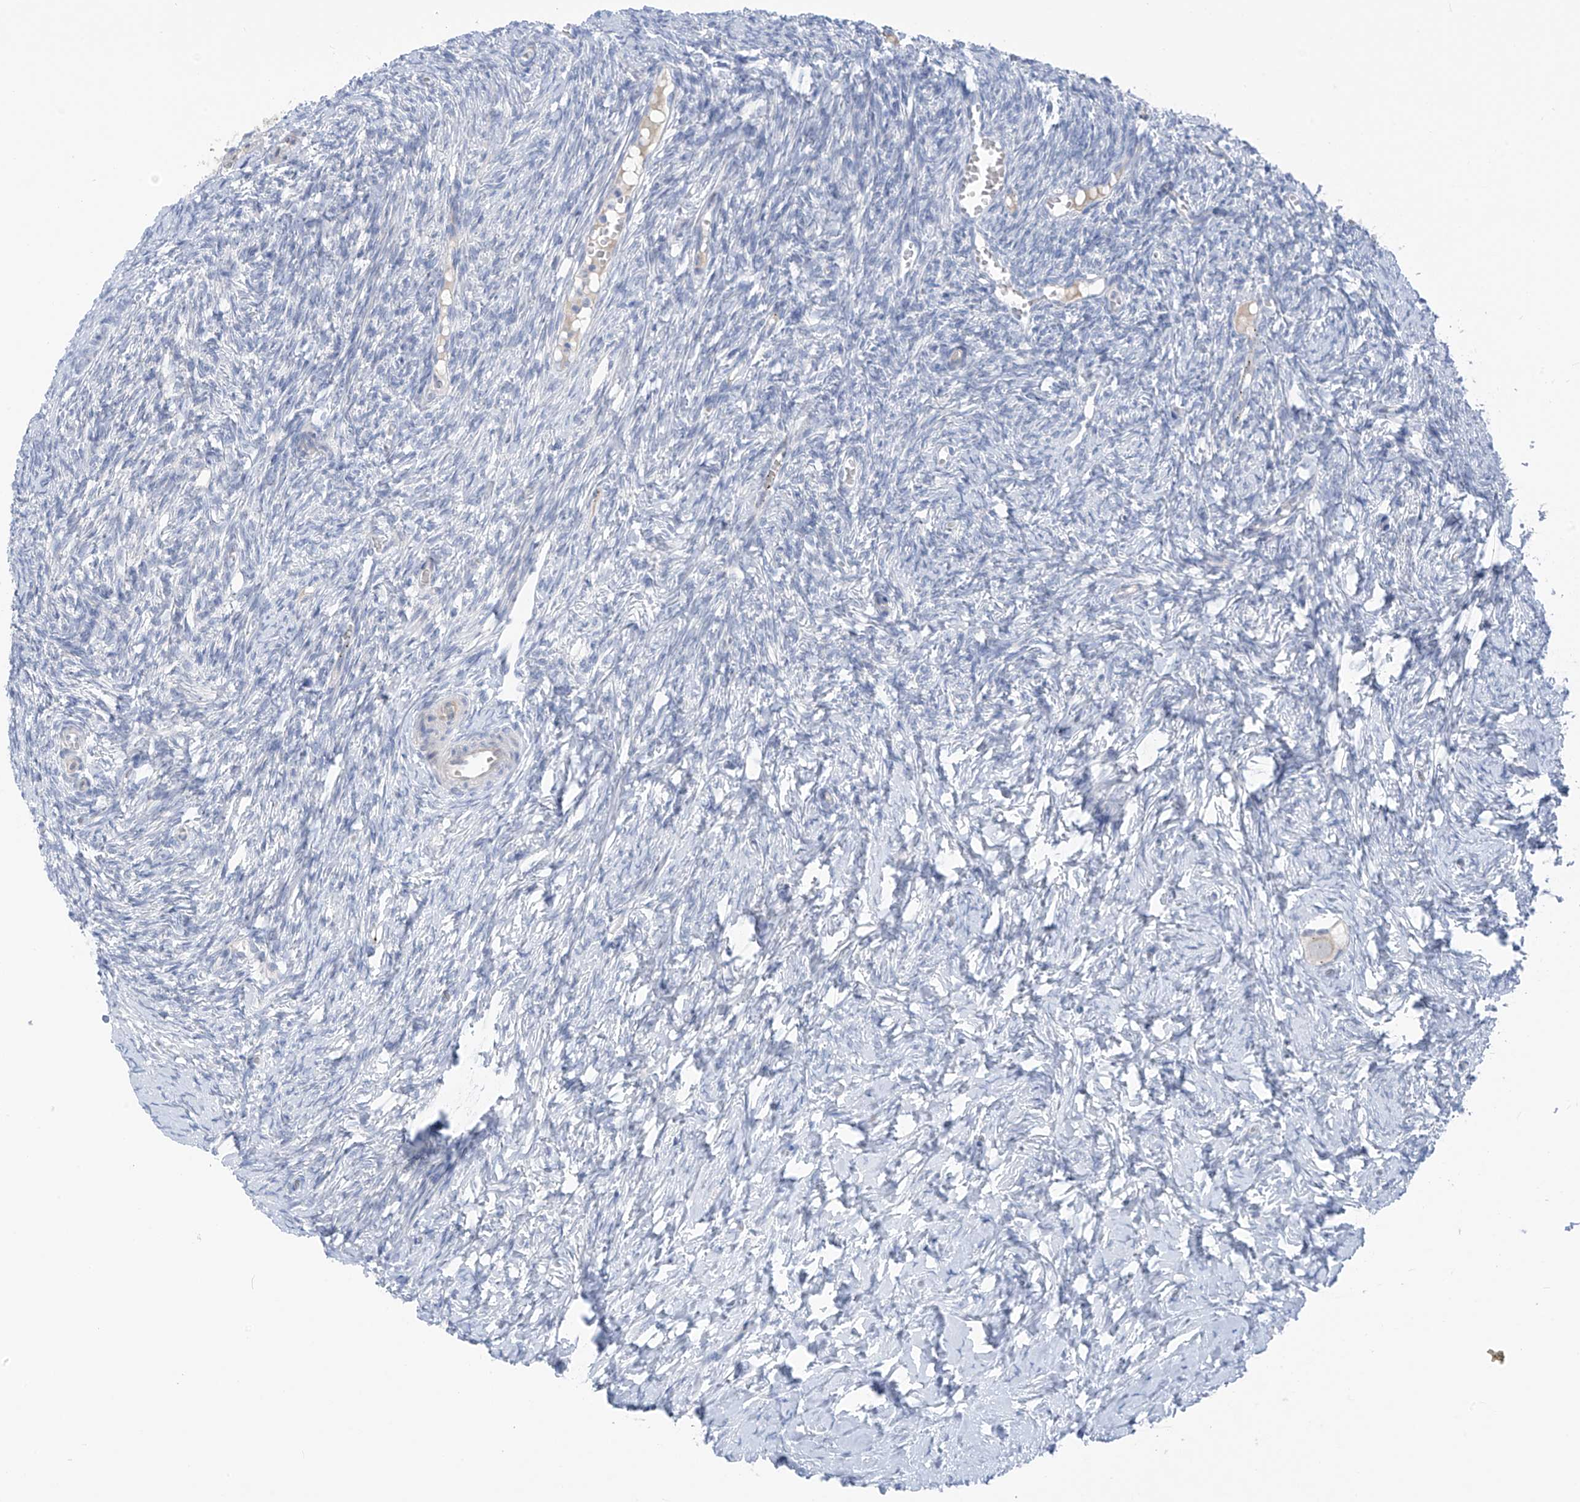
{"staining": {"intensity": "negative", "quantity": "none", "location": "none"}, "tissue": "ovary", "cell_type": "Follicle cells", "image_type": "normal", "snomed": [{"axis": "morphology", "description": "Normal tissue, NOS"}, {"axis": "topography", "description": "Ovary"}], "caption": "A photomicrograph of ovary stained for a protein demonstrates no brown staining in follicle cells. (Brightfield microscopy of DAB IHC at high magnification).", "gene": "ZNF793", "patient": {"sex": "female", "age": 27}}